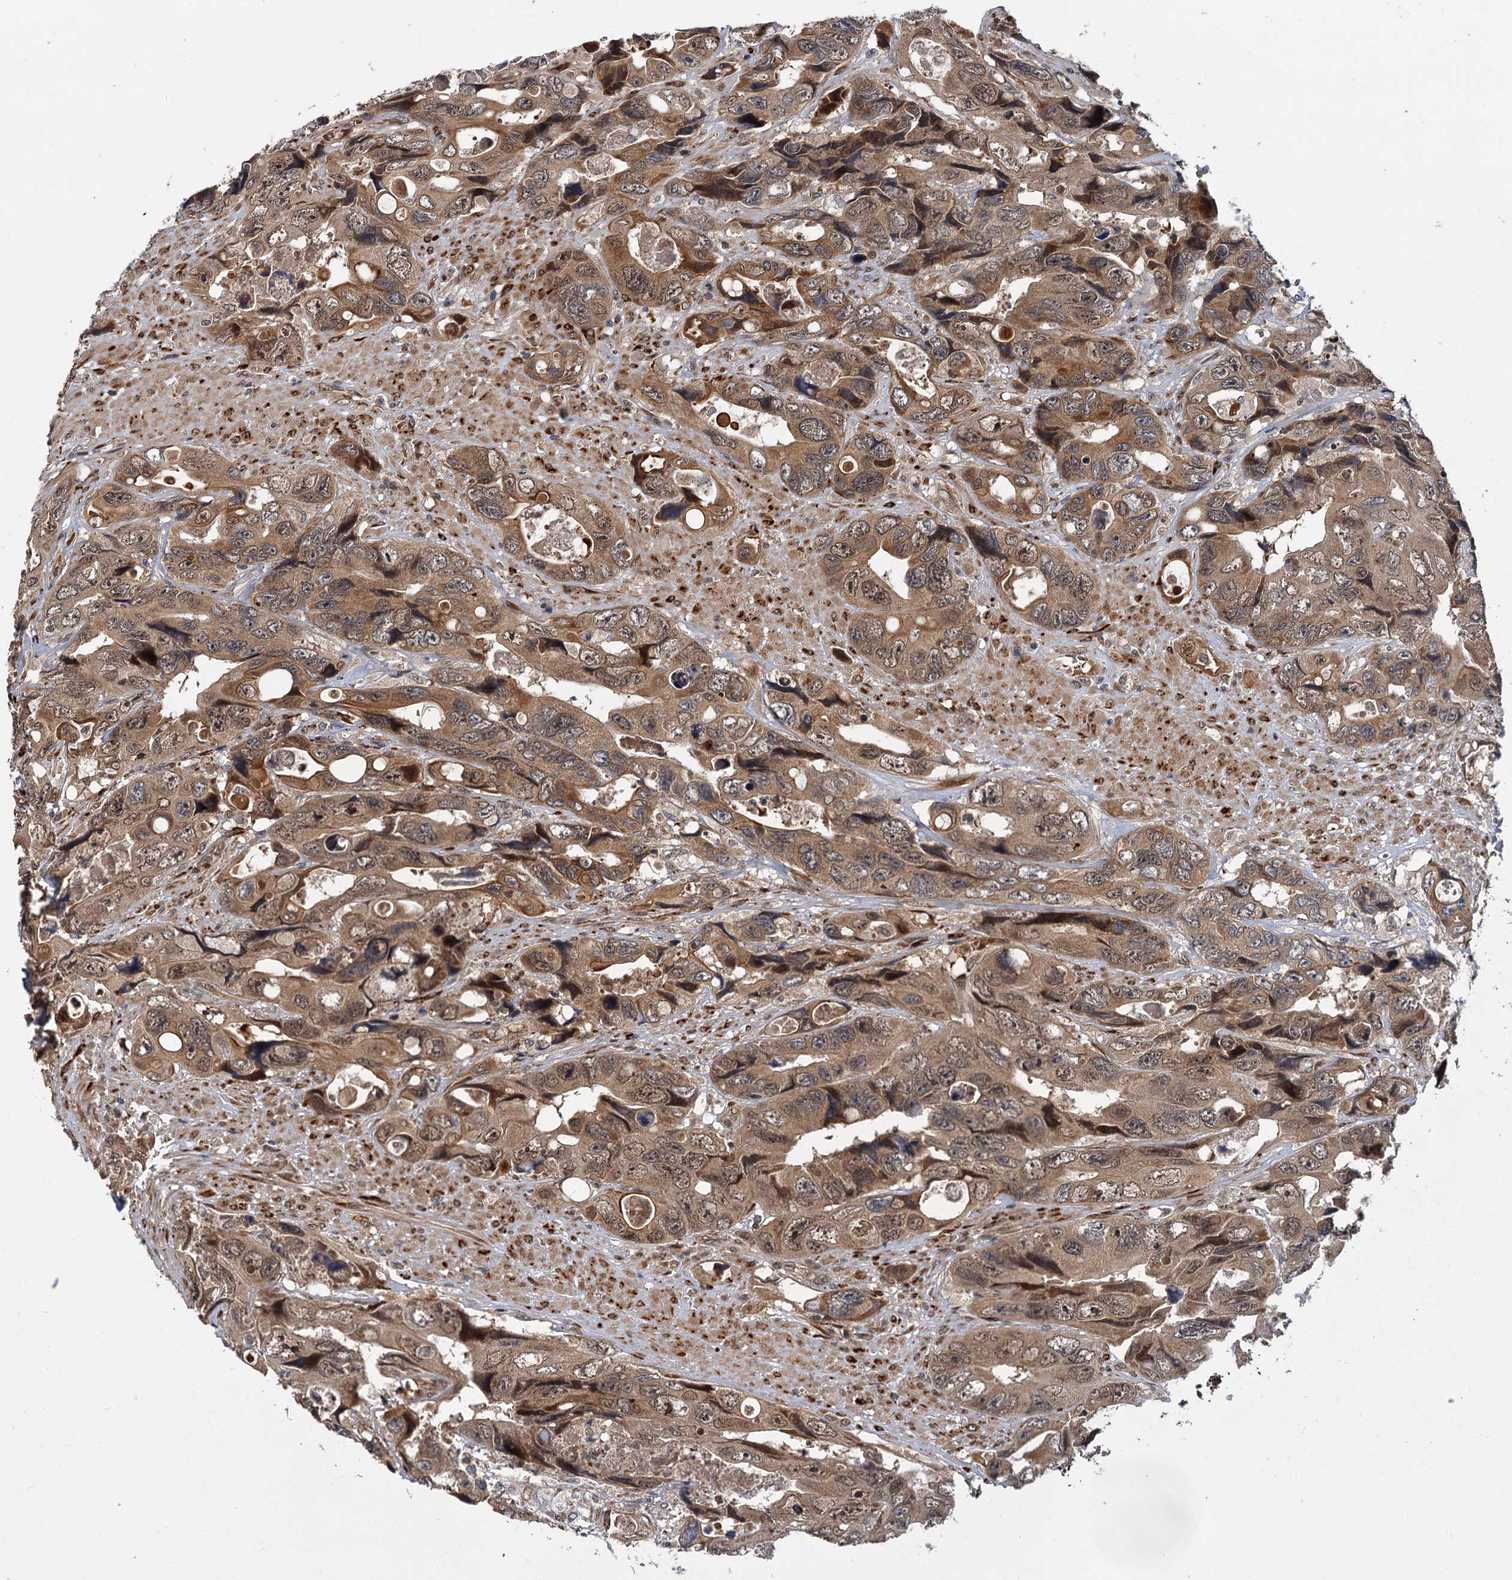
{"staining": {"intensity": "moderate", "quantity": ">75%", "location": "cytoplasmic/membranous,nuclear"}, "tissue": "colorectal cancer", "cell_type": "Tumor cells", "image_type": "cancer", "snomed": [{"axis": "morphology", "description": "Adenocarcinoma, NOS"}, {"axis": "topography", "description": "Rectum"}], "caption": "A medium amount of moderate cytoplasmic/membranous and nuclear expression is present in about >75% of tumor cells in colorectal cancer tissue.", "gene": "APBA2", "patient": {"sex": "male", "age": 57}}